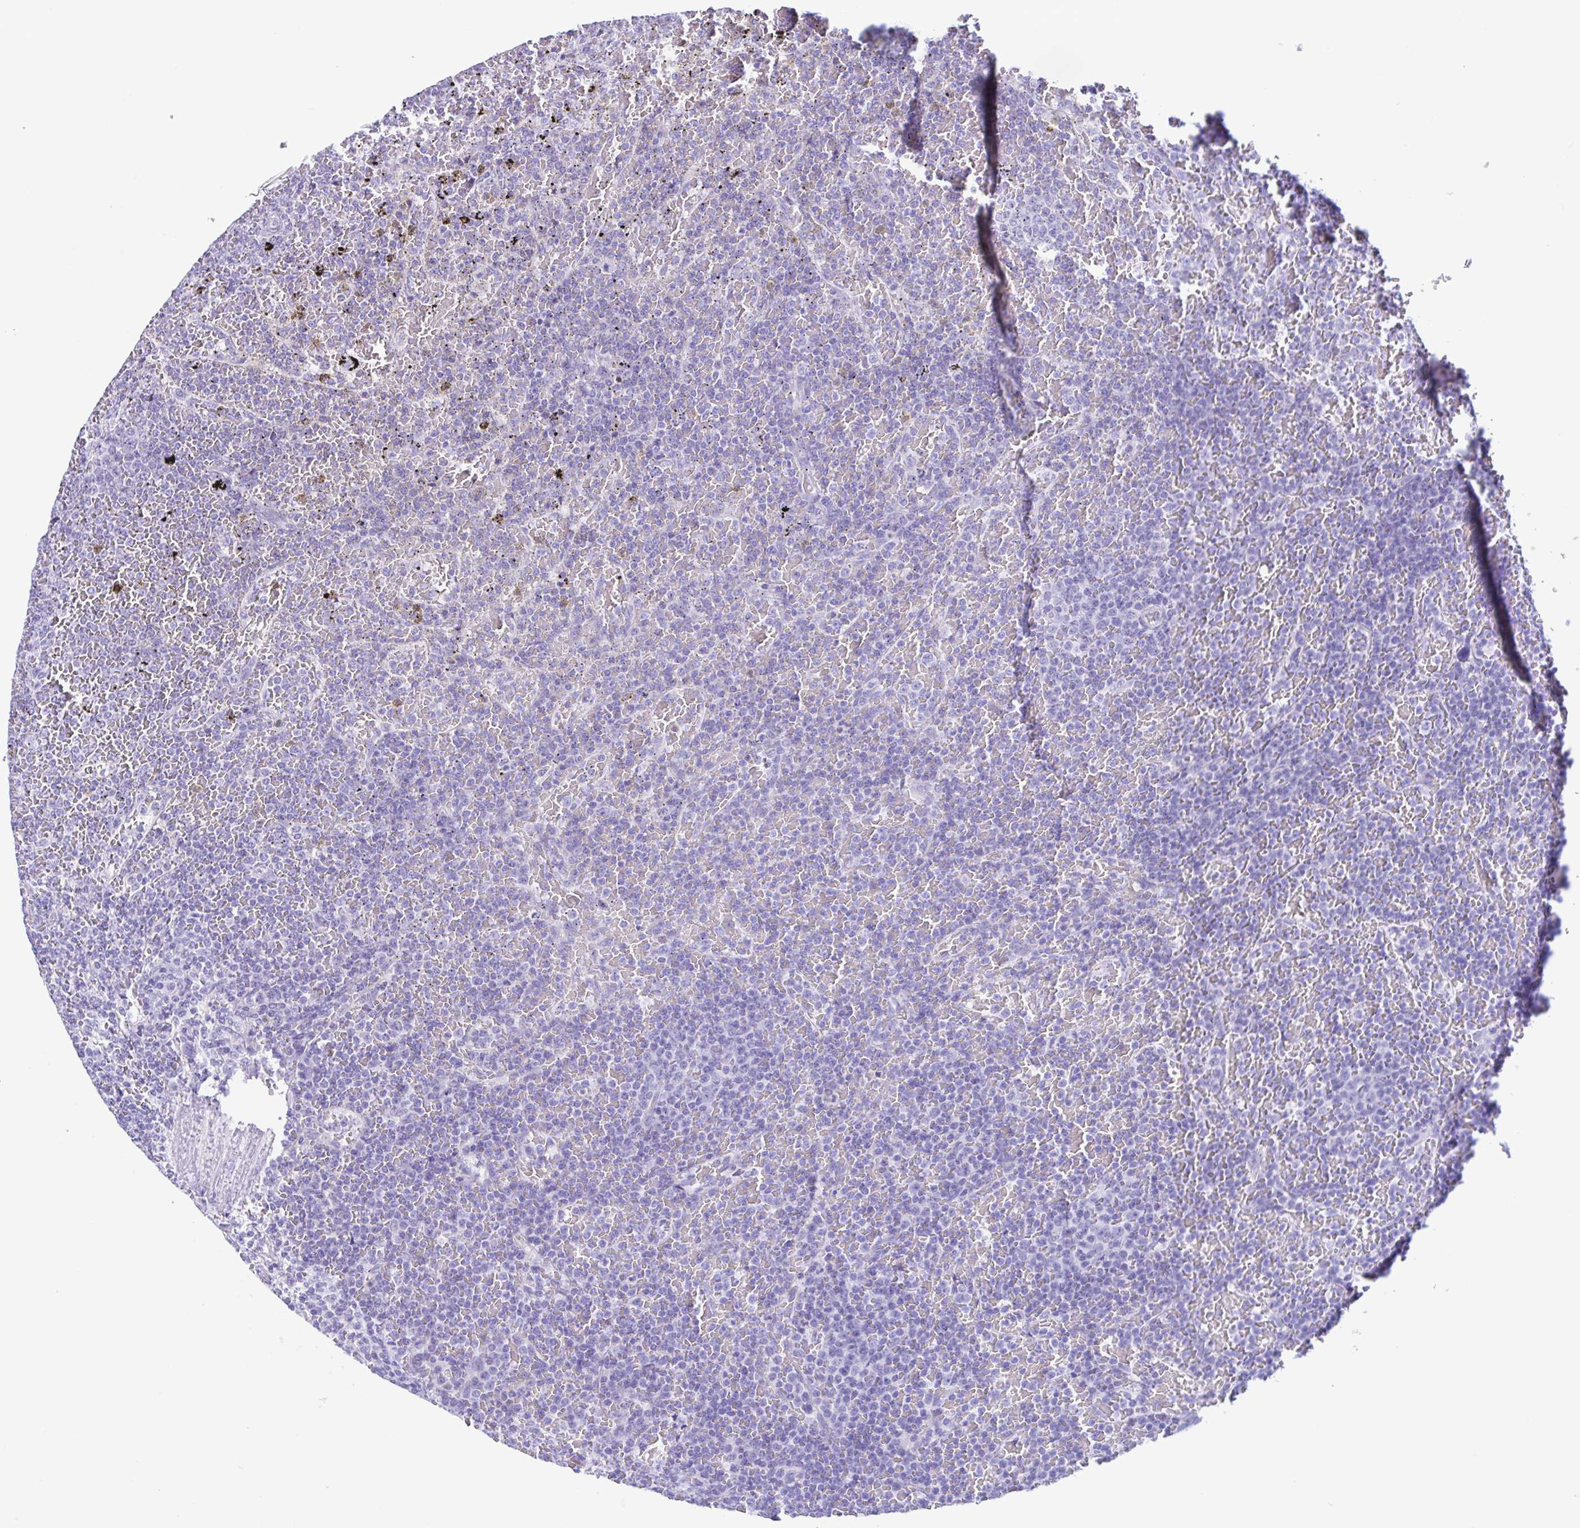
{"staining": {"intensity": "negative", "quantity": "none", "location": "none"}, "tissue": "lymphoma", "cell_type": "Tumor cells", "image_type": "cancer", "snomed": [{"axis": "morphology", "description": "Malignant lymphoma, non-Hodgkin's type, Low grade"}, {"axis": "topography", "description": "Spleen"}], "caption": "The image displays no staining of tumor cells in malignant lymphoma, non-Hodgkin's type (low-grade). The staining is performed using DAB brown chromogen with nuclei counter-stained in using hematoxylin.", "gene": "CYP11B1", "patient": {"sex": "female", "age": 77}}